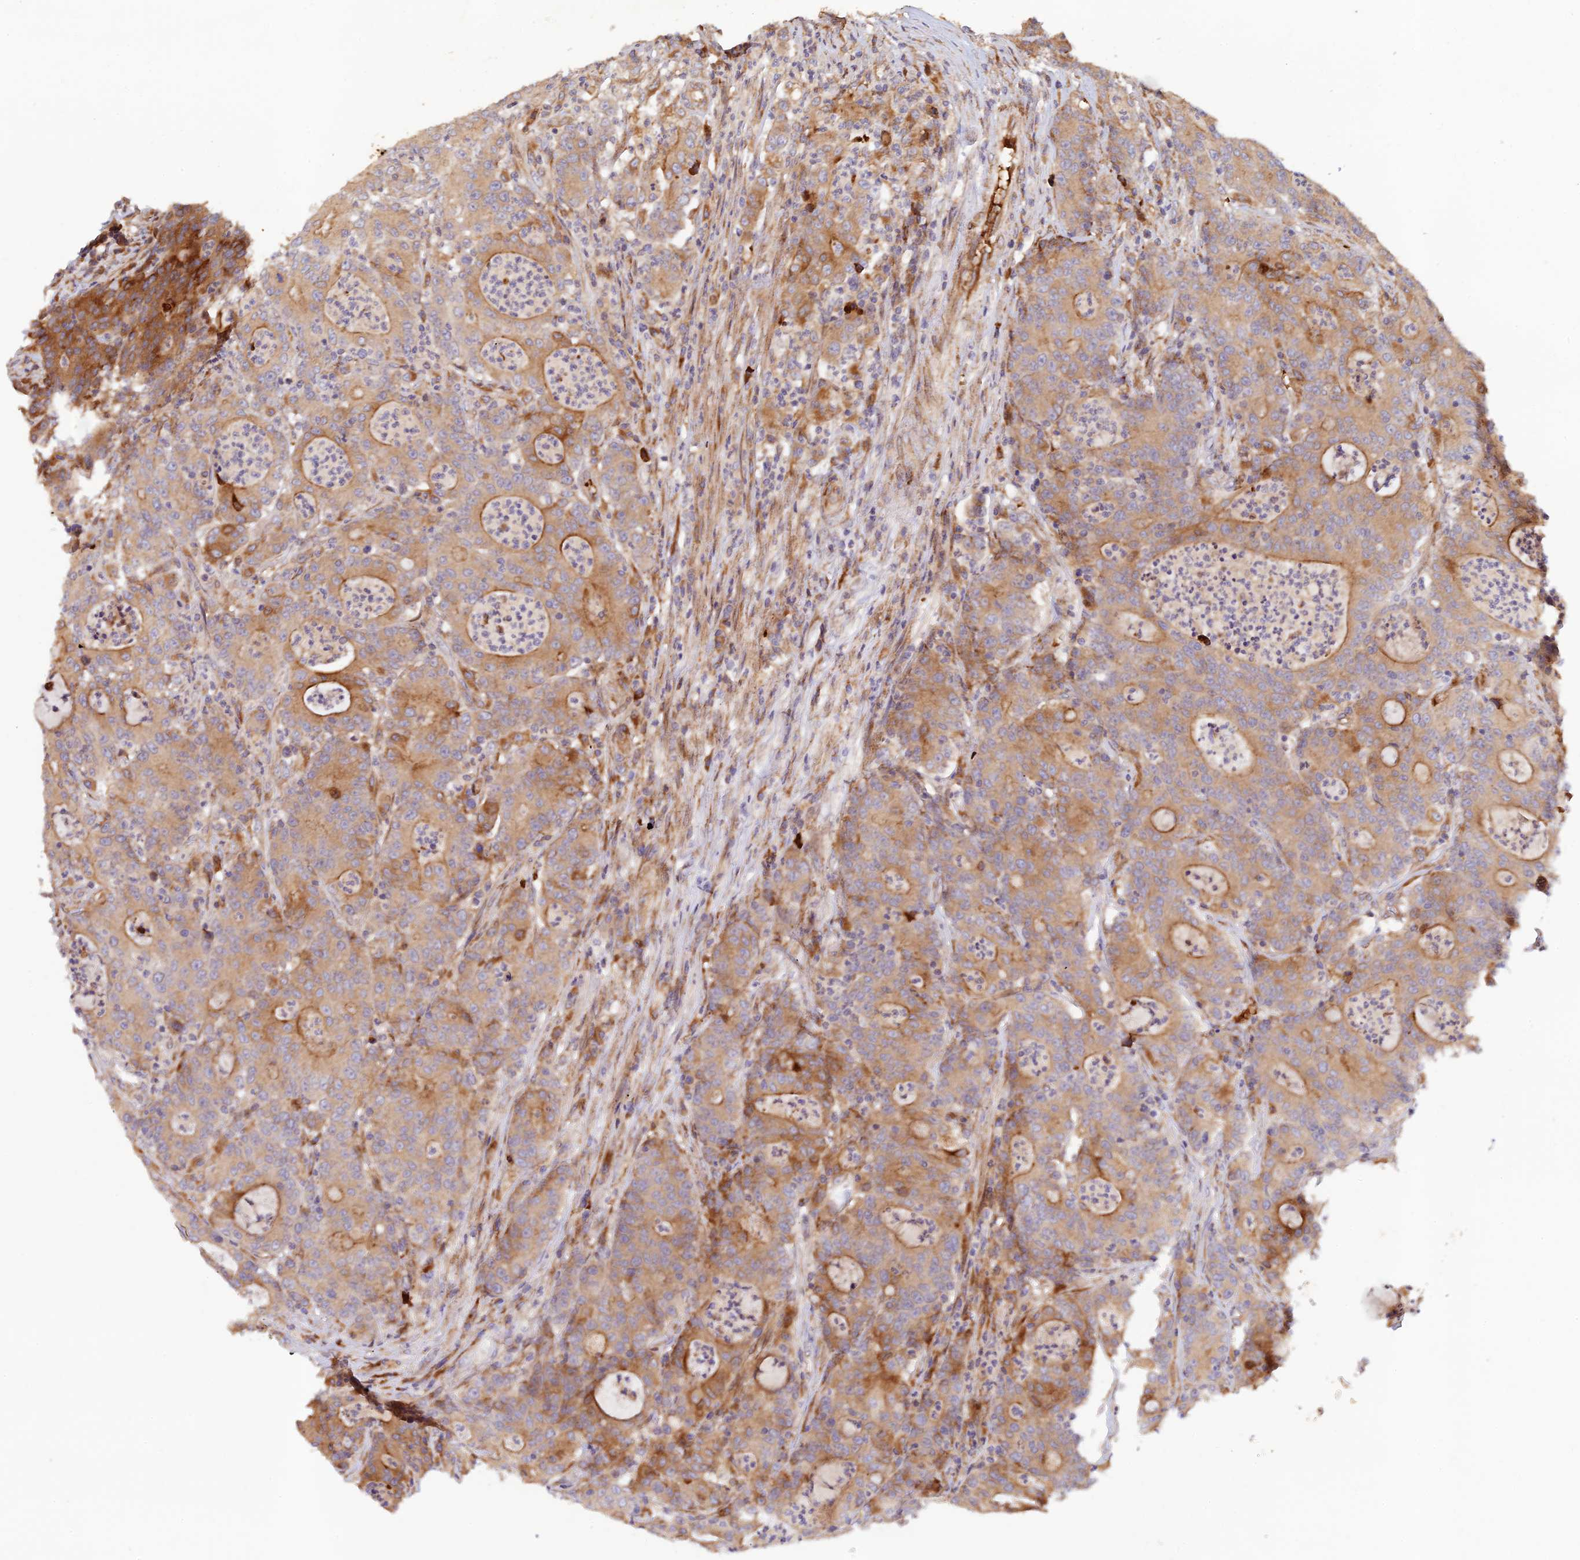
{"staining": {"intensity": "moderate", "quantity": ">75%", "location": "cytoplasmic/membranous"}, "tissue": "colorectal cancer", "cell_type": "Tumor cells", "image_type": "cancer", "snomed": [{"axis": "morphology", "description": "Adenocarcinoma, NOS"}, {"axis": "topography", "description": "Colon"}], "caption": "A histopathology image showing moderate cytoplasmic/membranous positivity in about >75% of tumor cells in colorectal cancer, as visualized by brown immunohistochemical staining.", "gene": "GMCL1", "patient": {"sex": "male", "age": 83}}